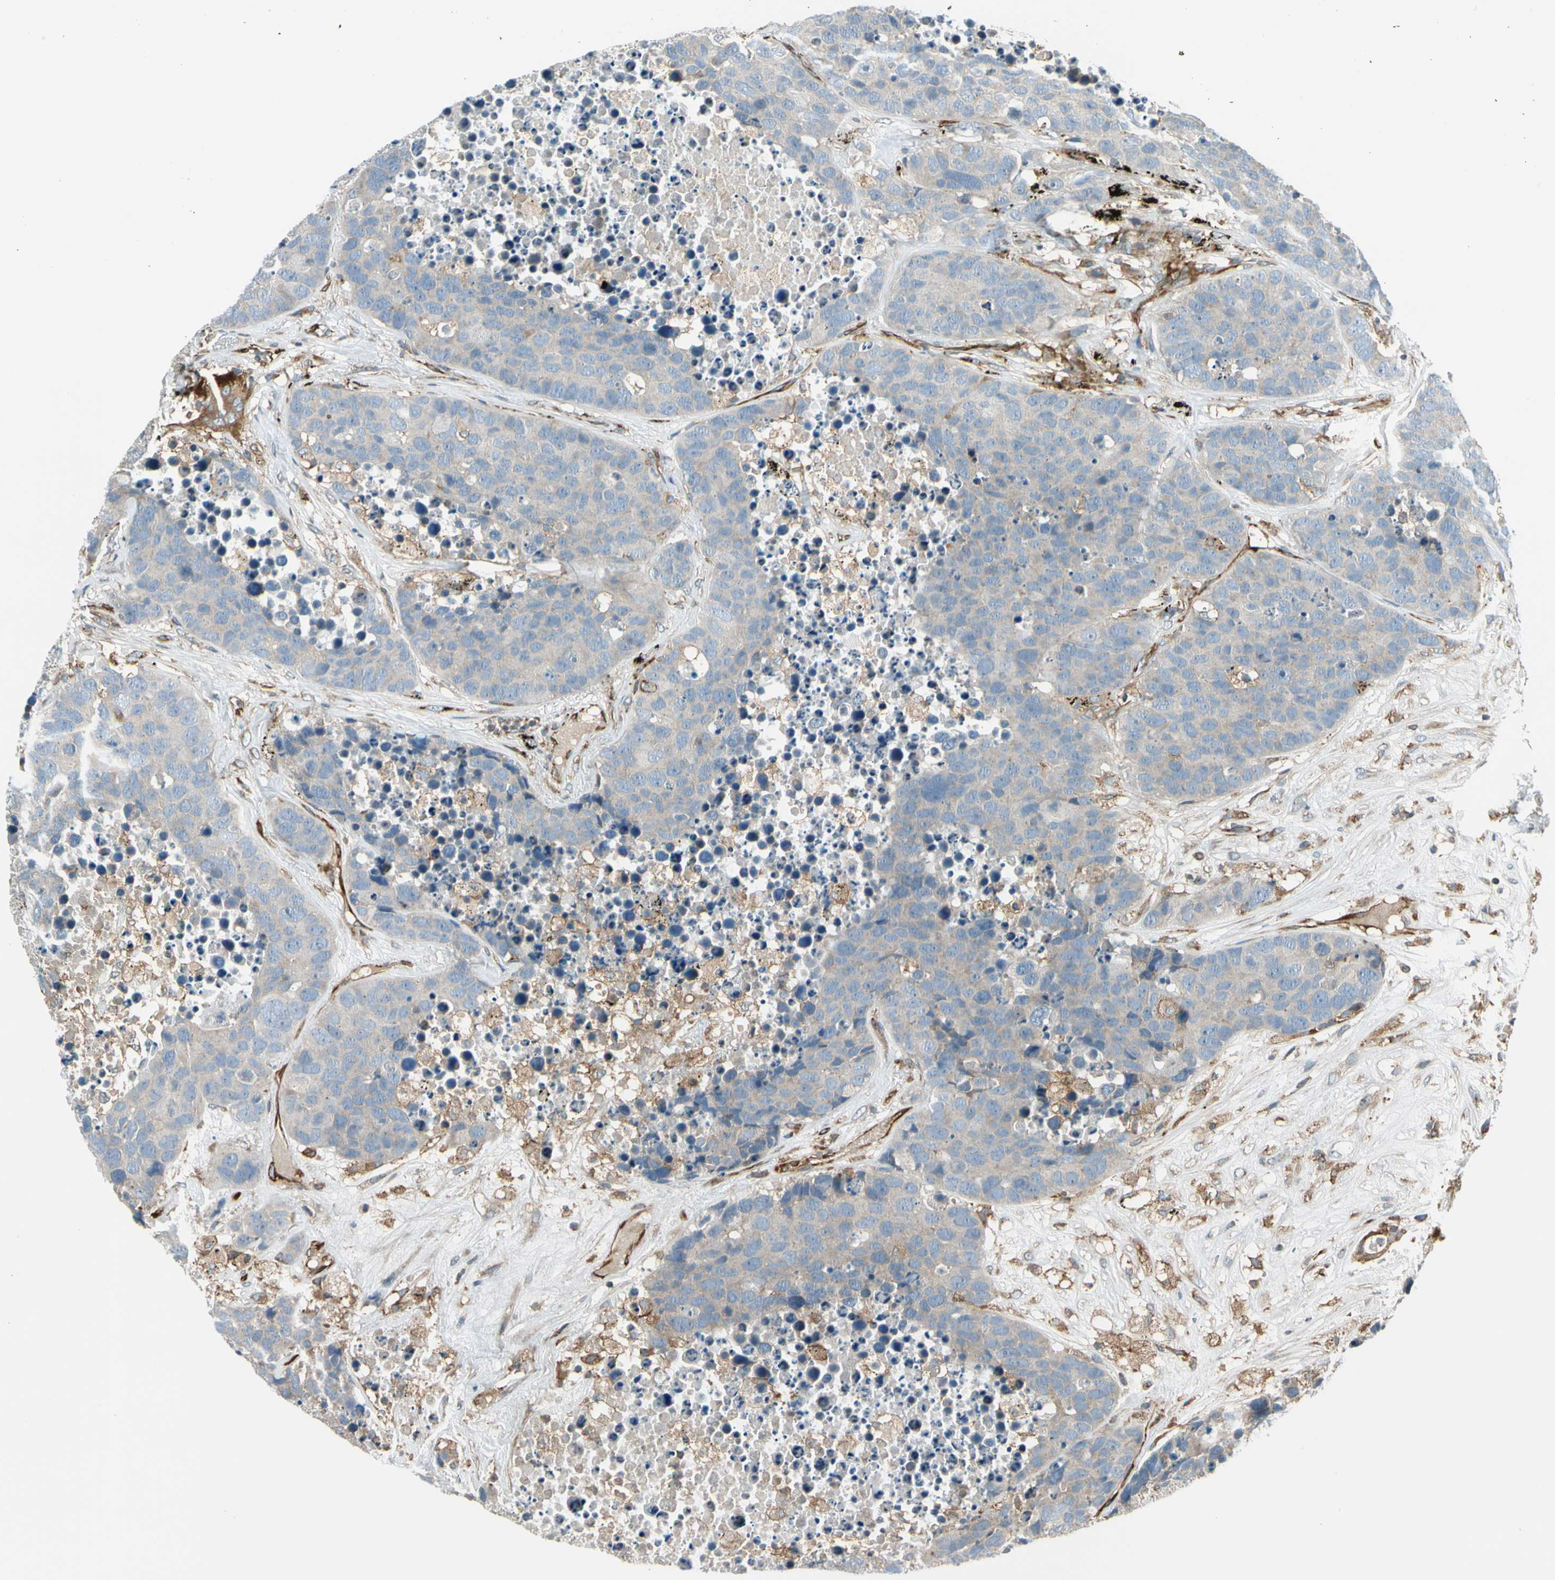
{"staining": {"intensity": "negative", "quantity": "none", "location": "none"}, "tissue": "carcinoid", "cell_type": "Tumor cells", "image_type": "cancer", "snomed": [{"axis": "morphology", "description": "Carcinoid, malignant, NOS"}, {"axis": "topography", "description": "Lung"}], "caption": "A photomicrograph of carcinoid stained for a protein displays no brown staining in tumor cells. (DAB (3,3'-diaminobenzidine) immunohistochemistry, high magnification).", "gene": "TRIO", "patient": {"sex": "male", "age": 60}}